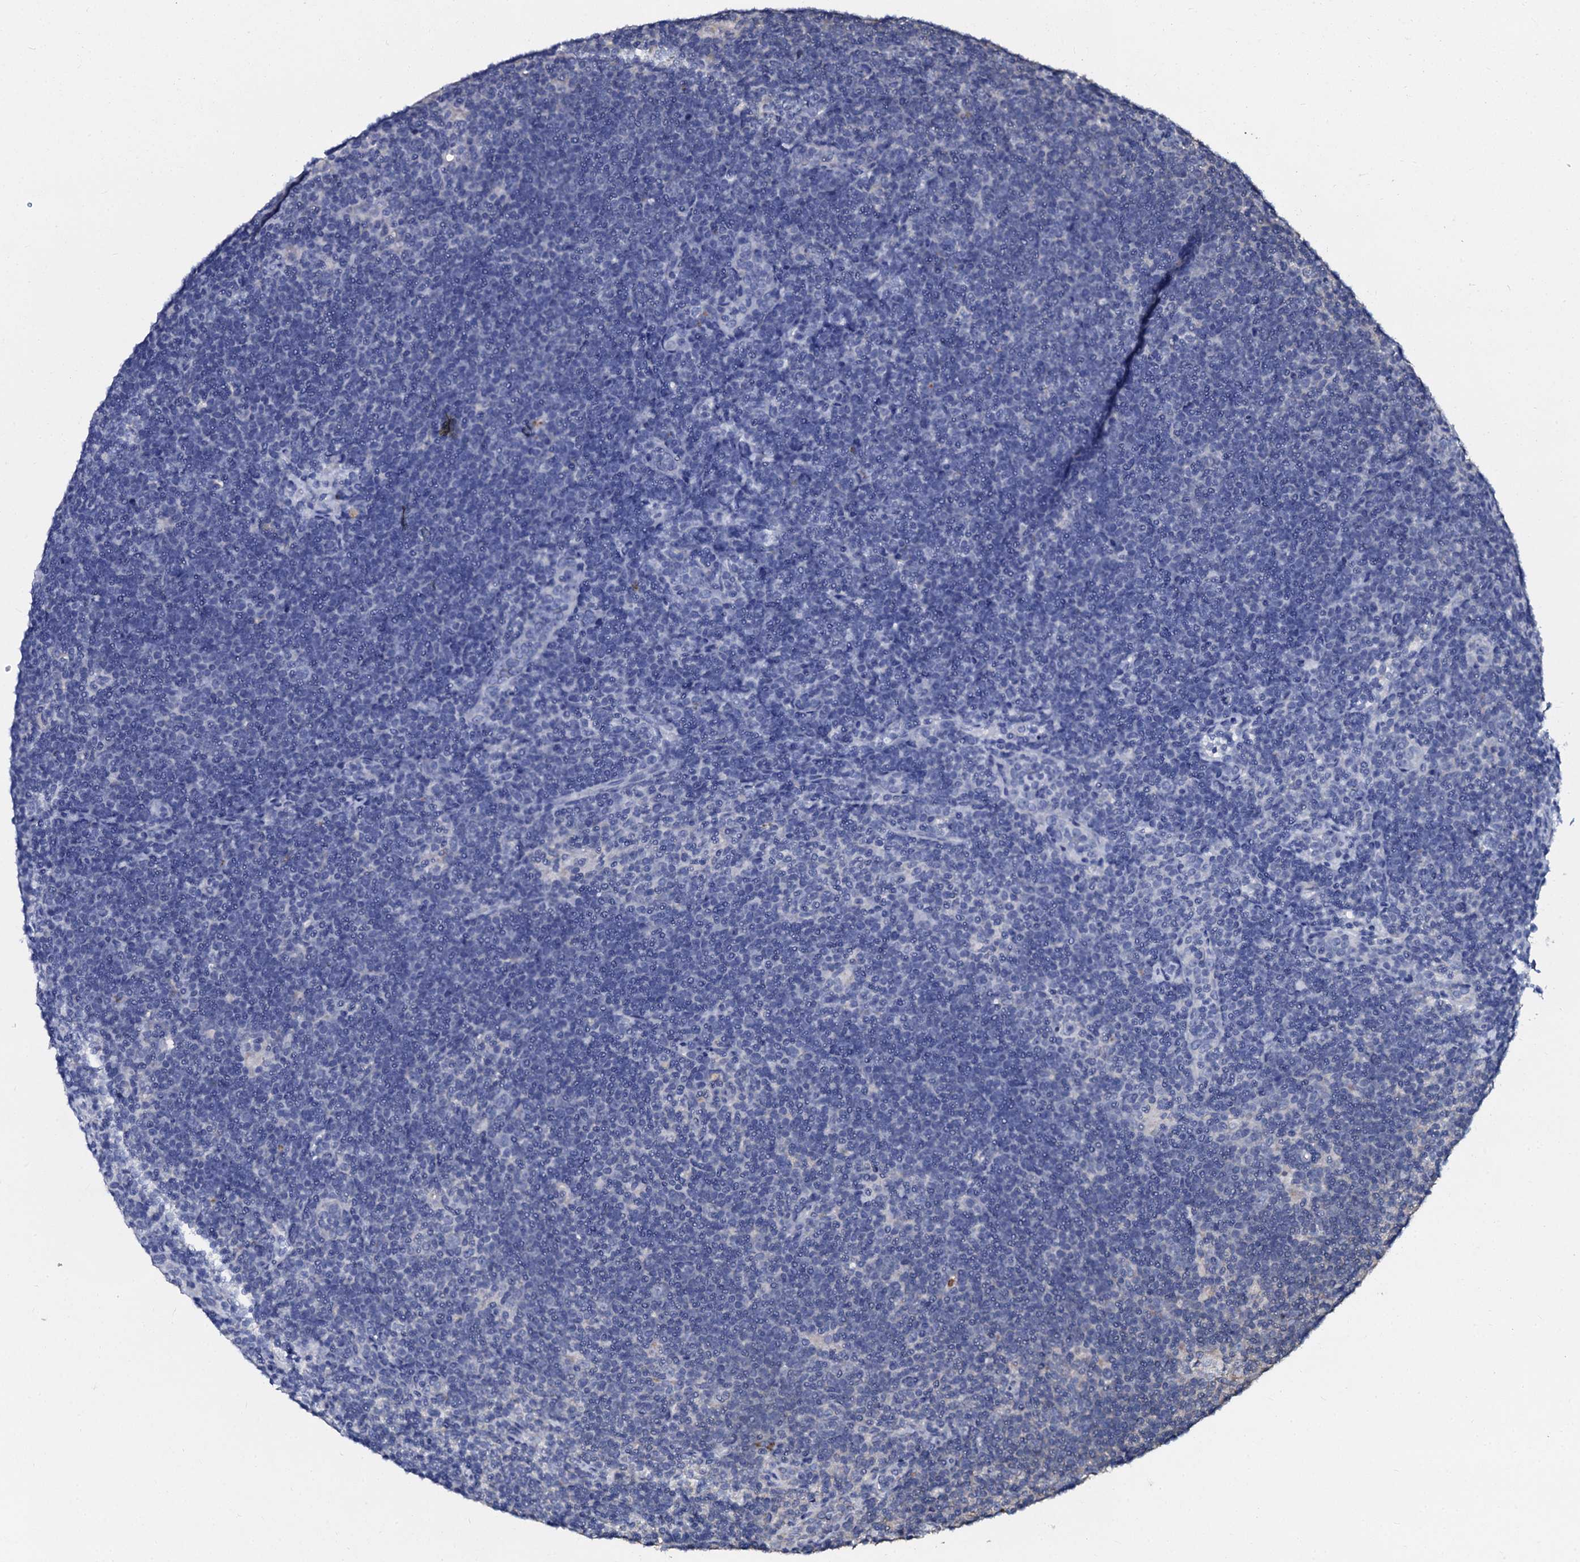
{"staining": {"intensity": "negative", "quantity": "none", "location": "none"}, "tissue": "lymphoma", "cell_type": "Tumor cells", "image_type": "cancer", "snomed": [{"axis": "morphology", "description": "Hodgkin's disease, NOS"}, {"axis": "topography", "description": "Lymph node"}], "caption": "Tumor cells are negative for brown protein staining in lymphoma.", "gene": "SLC37A4", "patient": {"sex": "female", "age": 57}}